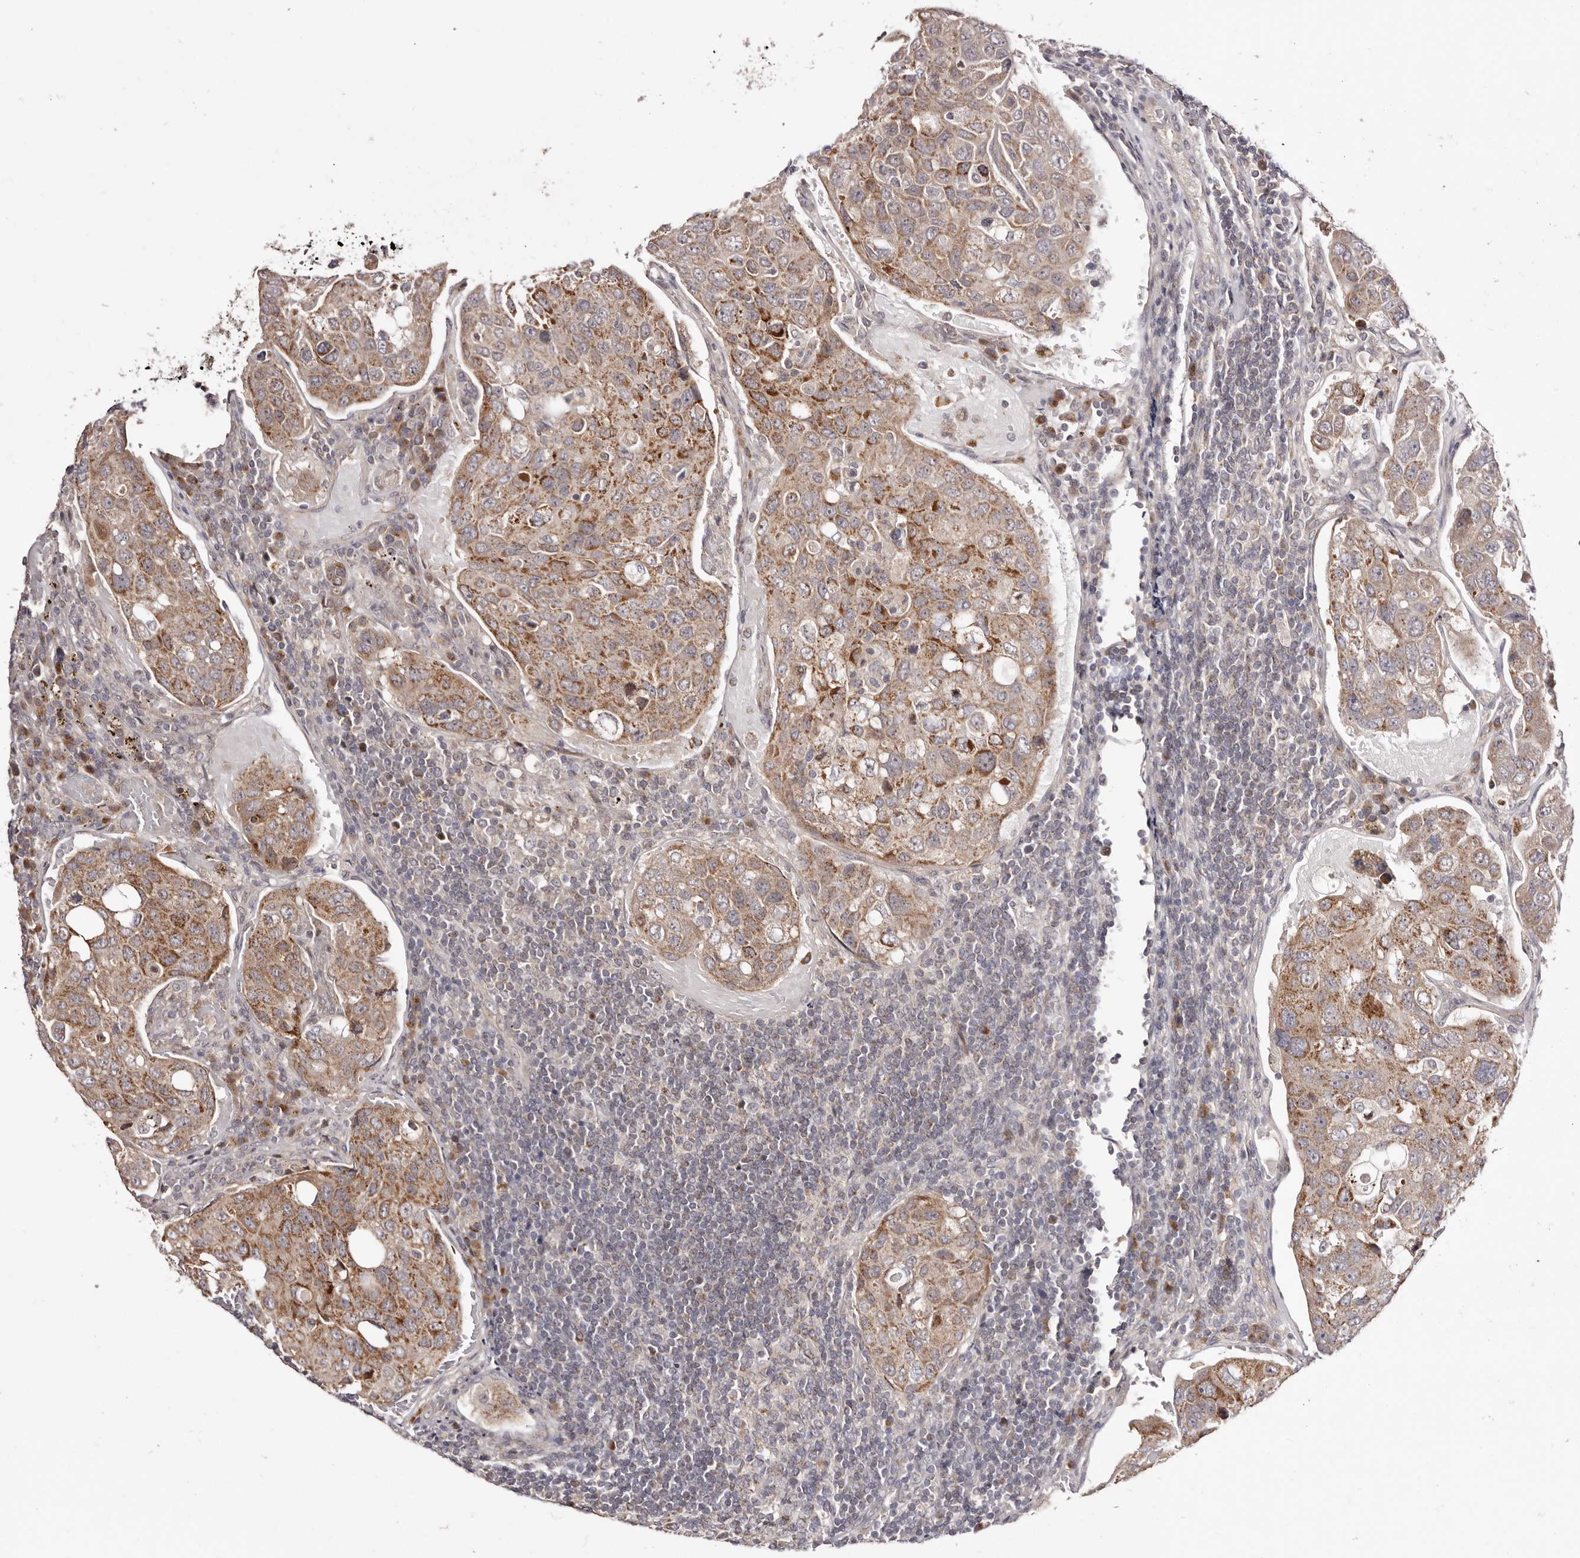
{"staining": {"intensity": "moderate", "quantity": "25%-75%", "location": "cytoplasmic/membranous"}, "tissue": "urothelial cancer", "cell_type": "Tumor cells", "image_type": "cancer", "snomed": [{"axis": "morphology", "description": "Urothelial carcinoma, High grade"}, {"axis": "topography", "description": "Lymph node"}, {"axis": "topography", "description": "Urinary bladder"}], "caption": "Urothelial cancer stained with IHC shows moderate cytoplasmic/membranous positivity in approximately 25%-75% of tumor cells.", "gene": "EGR3", "patient": {"sex": "male", "age": 51}}